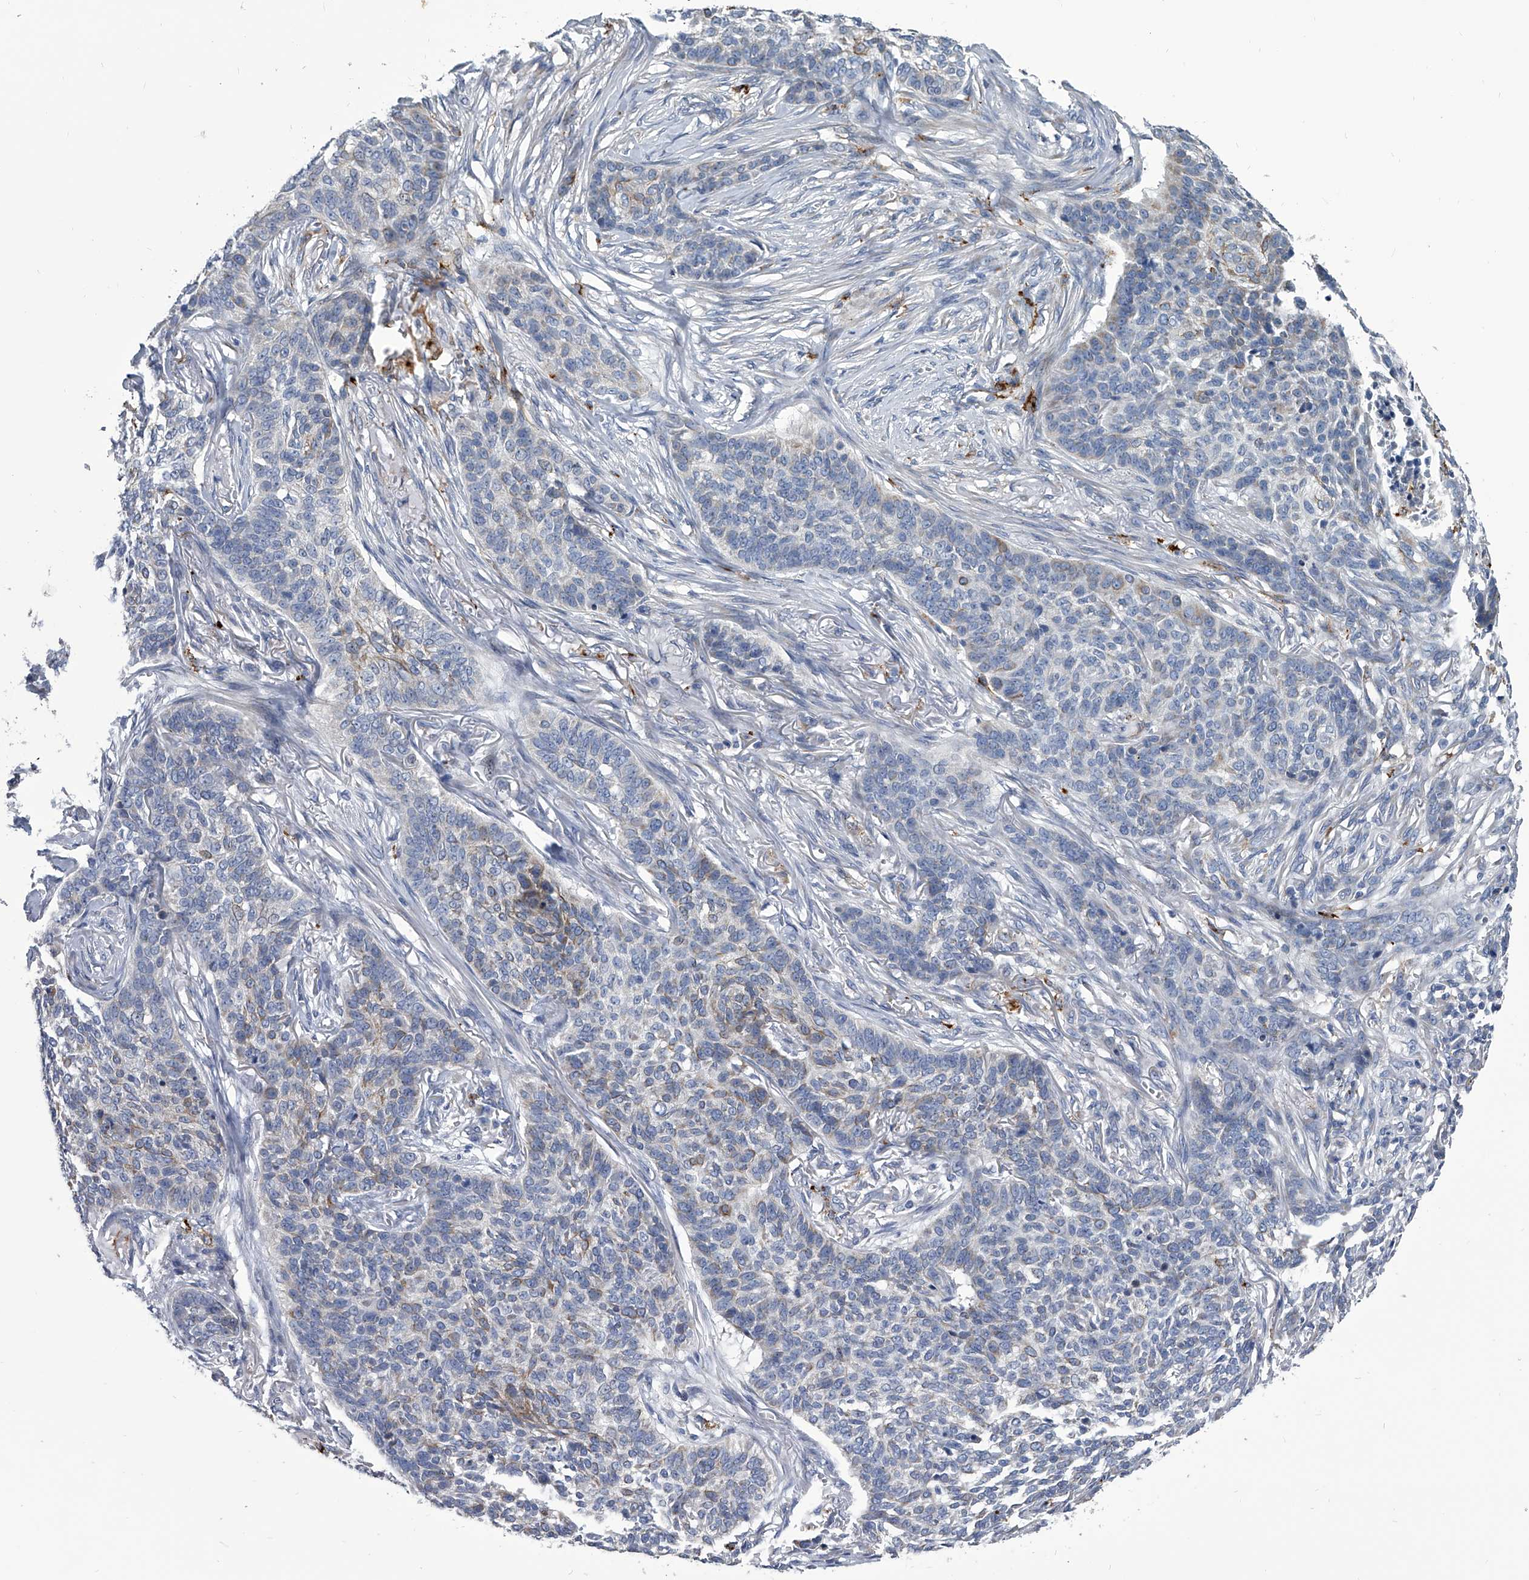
{"staining": {"intensity": "negative", "quantity": "none", "location": "none"}, "tissue": "skin cancer", "cell_type": "Tumor cells", "image_type": "cancer", "snomed": [{"axis": "morphology", "description": "Basal cell carcinoma"}, {"axis": "topography", "description": "Skin"}], "caption": "This is an immunohistochemistry photomicrograph of skin basal cell carcinoma. There is no positivity in tumor cells.", "gene": "SPP1", "patient": {"sex": "male", "age": 85}}